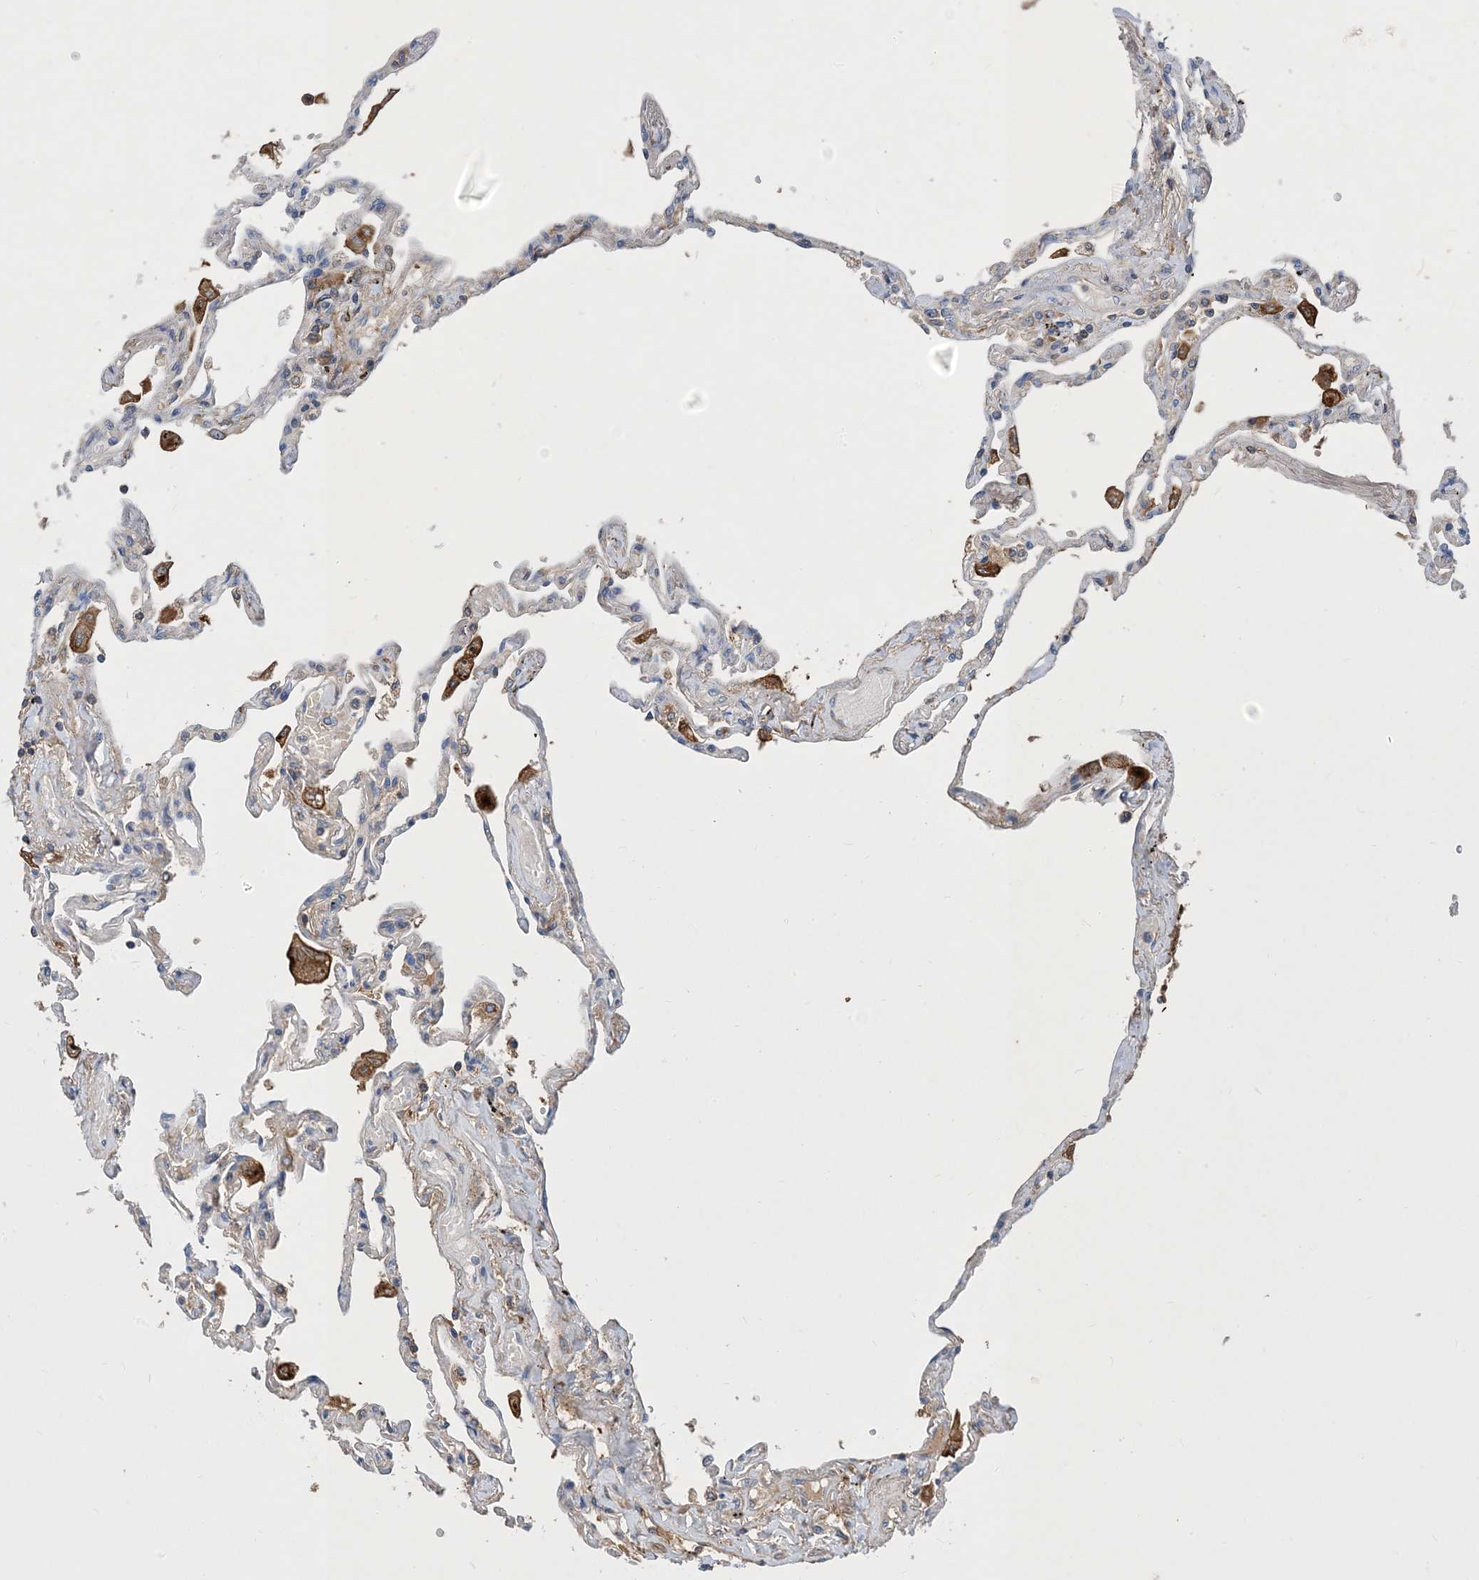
{"staining": {"intensity": "weak", "quantity": "<25%", "location": "cytoplasmic/membranous"}, "tissue": "lung", "cell_type": "Alveolar cells", "image_type": "normal", "snomed": [{"axis": "morphology", "description": "Normal tissue, NOS"}, {"axis": "topography", "description": "Lung"}], "caption": "The image displays no significant expression in alveolar cells of lung.", "gene": "STK19", "patient": {"sex": "female", "age": 67}}